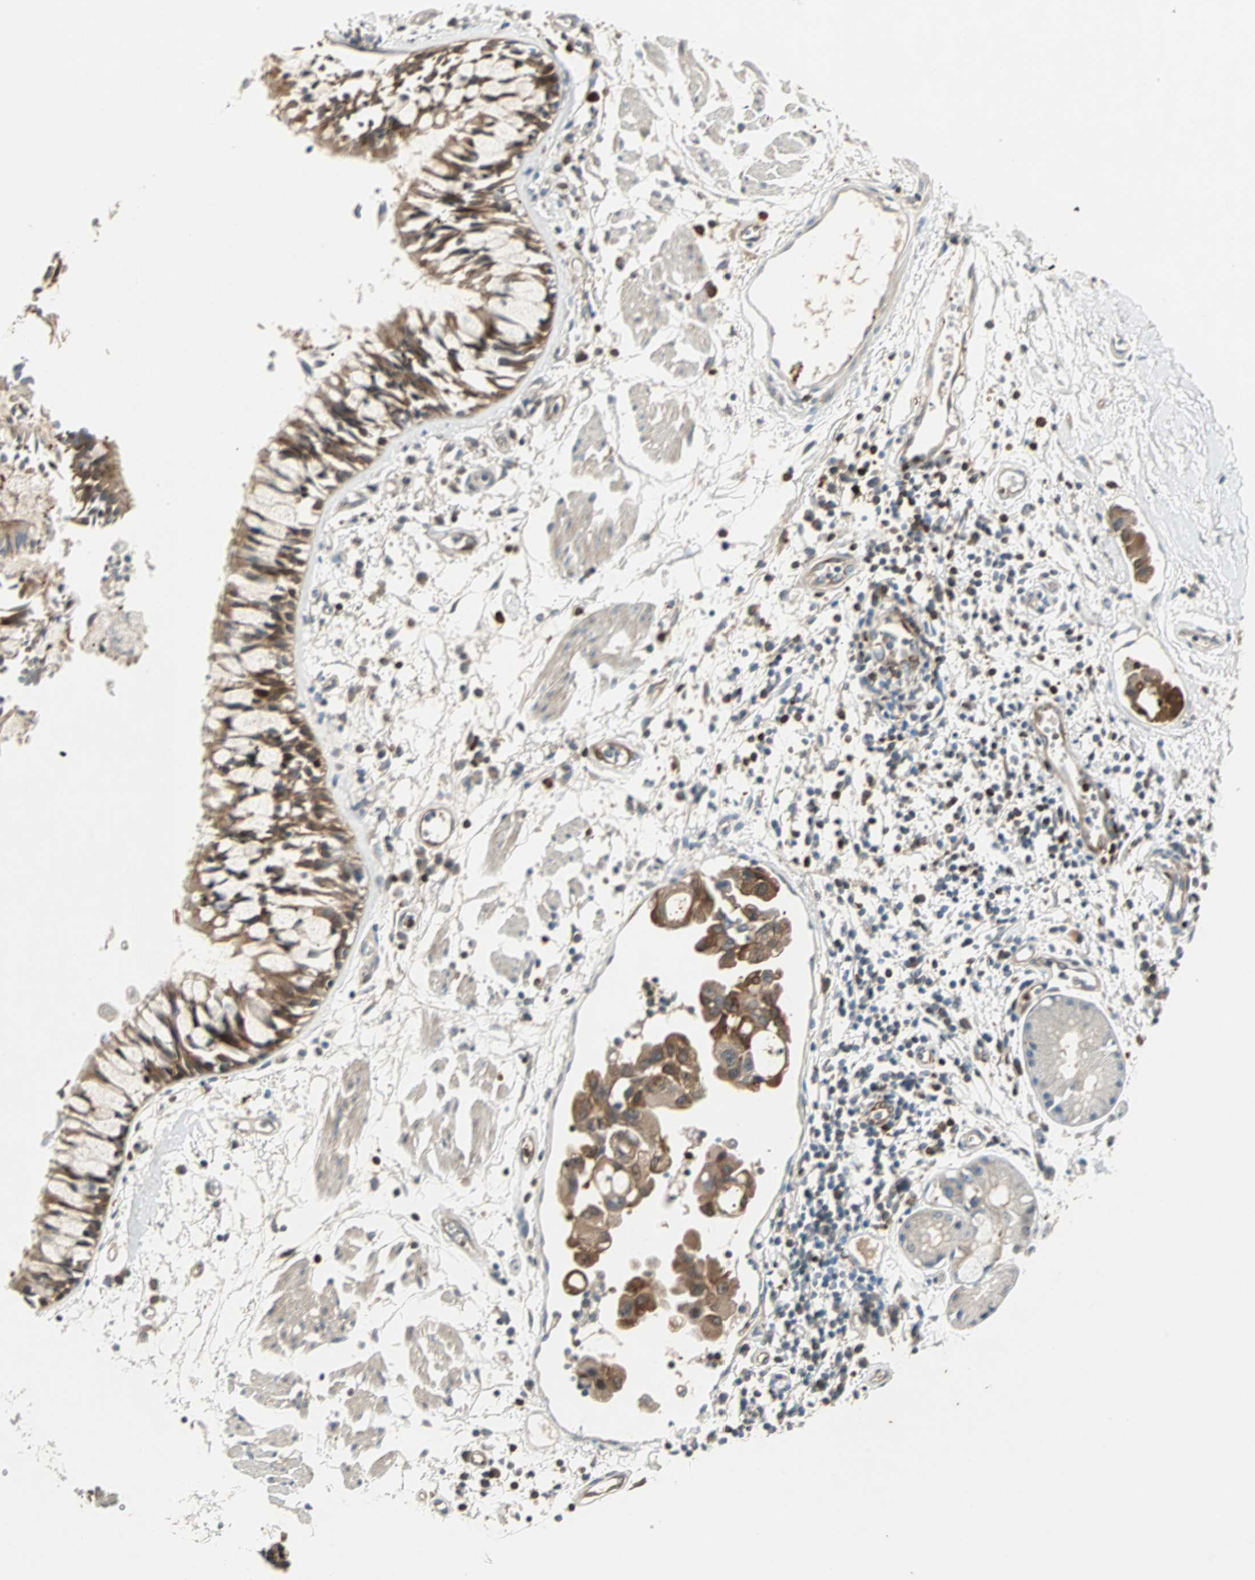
{"staining": {"intensity": "negative", "quantity": "none", "location": "none"}, "tissue": "adipose tissue", "cell_type": "Adipocytes", "image_type": "normal", "snomed": [{"axis": "morphology", "description": "Normal tissue, NOS"}, {"axis": "morphology", "description": "Adenocarcinoma, NOS"}, {"axis": "topography", "description": "Cartilage tissue"}, {"axis": "topography", "description": "Bronchus"}, {"axis": "topography", "description": "Lung"}], "caption": "This is an IHC photomicrograph of normal human adipose tissue. There is no staining in adipocytes.", "gene": "RTL6", "patient": {"sex": "female", "age": 67}}